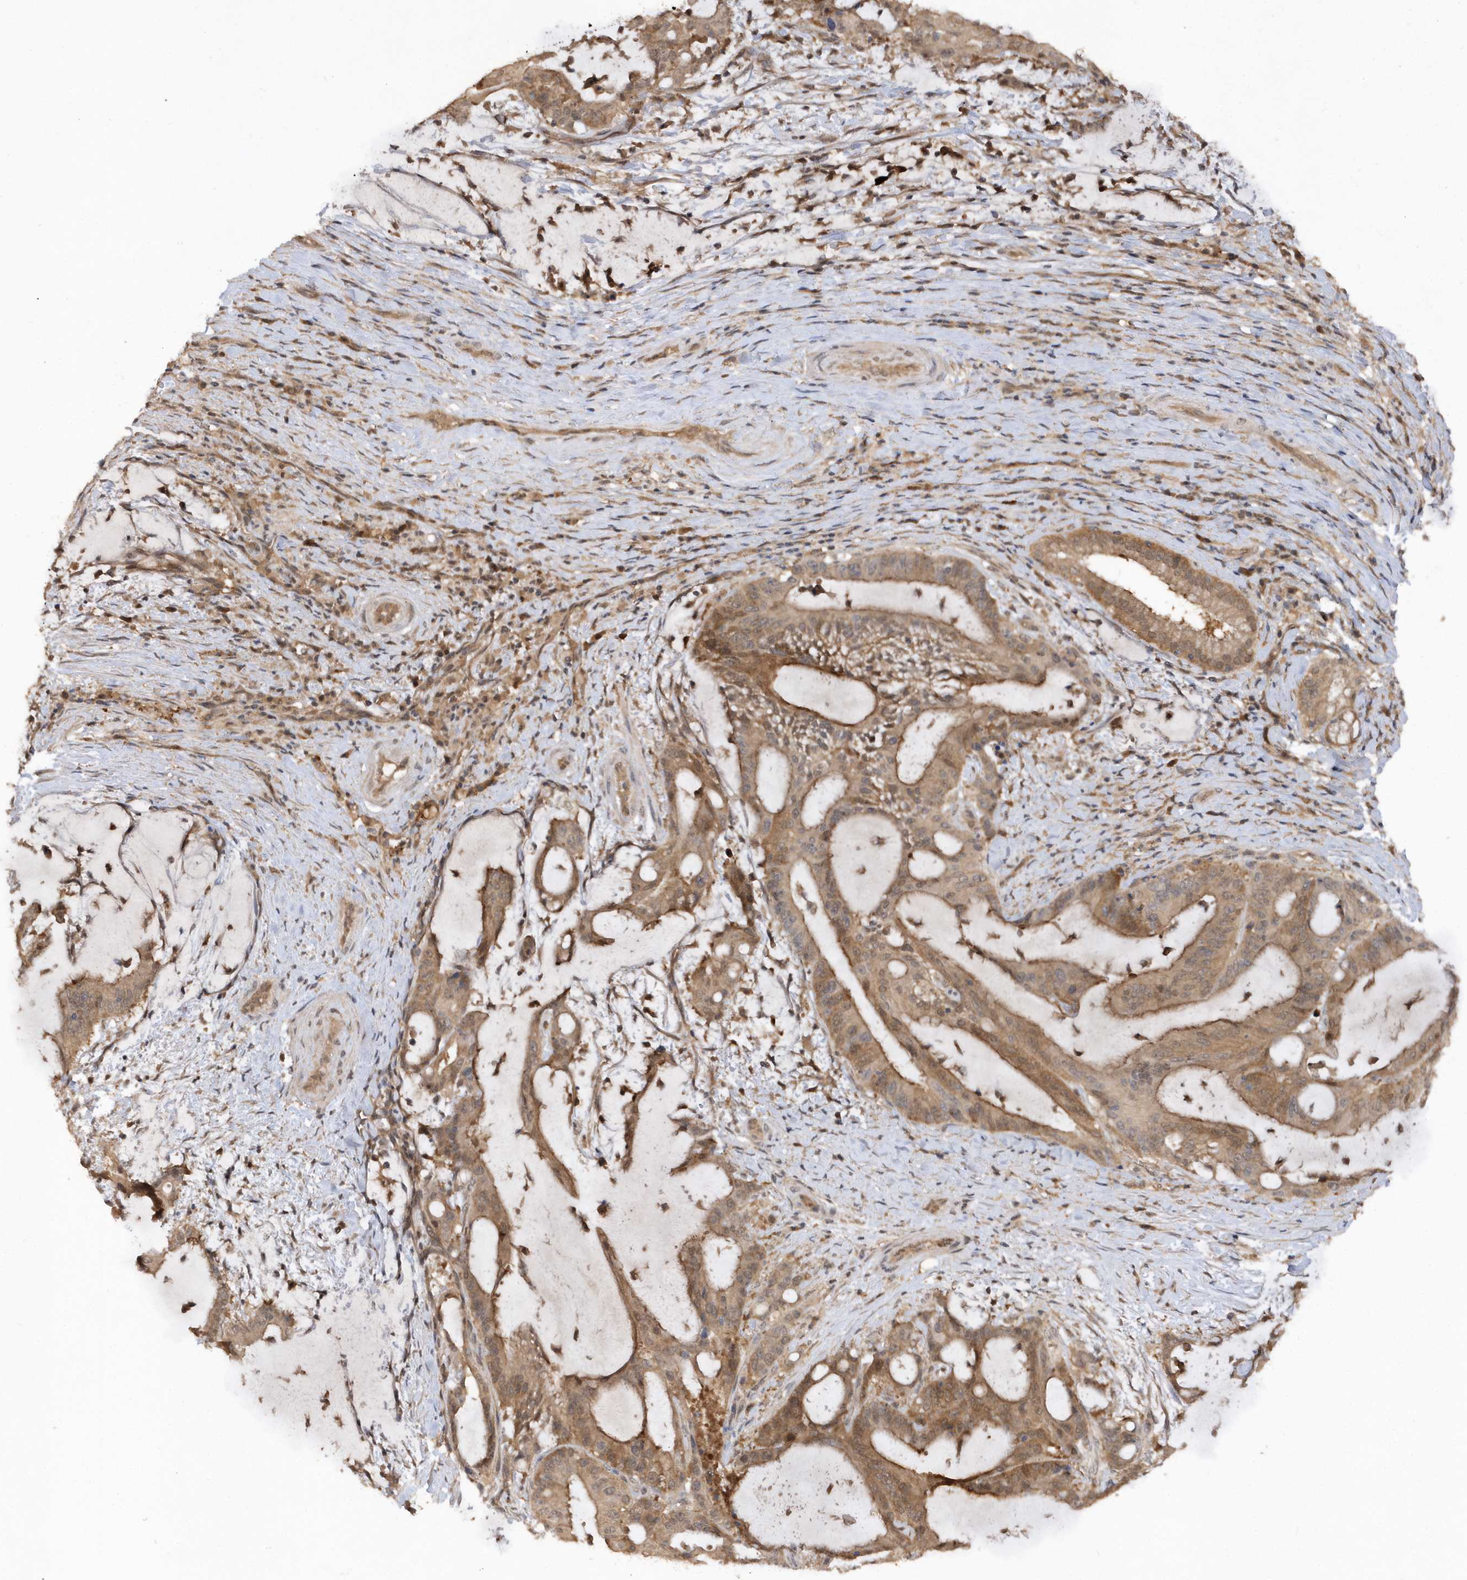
{"staining": {"intensity": "moderate", "quantity": "25%-75%", "location": "cytoplasmic/membranous"}, "tissue": "liver cancer", "cell_type": "Tumor cells", "image_type": "cancer", "snomed": [{"axis": "morphology", "description": "Normal tissue, NOS"}, {"axis": "morphology", "description": "Cholangiocarcinoma"}, {"axis": "topography", "description": "Liver"}, {"axis": "topography", "description": "Peripheral nerve tissue"}], "caption": "High-magnification brightfield microscopy of cholangiocarcinoma (liver) stained with DAB (brown) and counterstained with hematoxylin (blue). tumor cells exhibit moderate cytoplasmic/membranous positivity is present in approximately25%-75% of cells.", "gene": "RPE", "patient": {"sex": "female", "age": 73}}